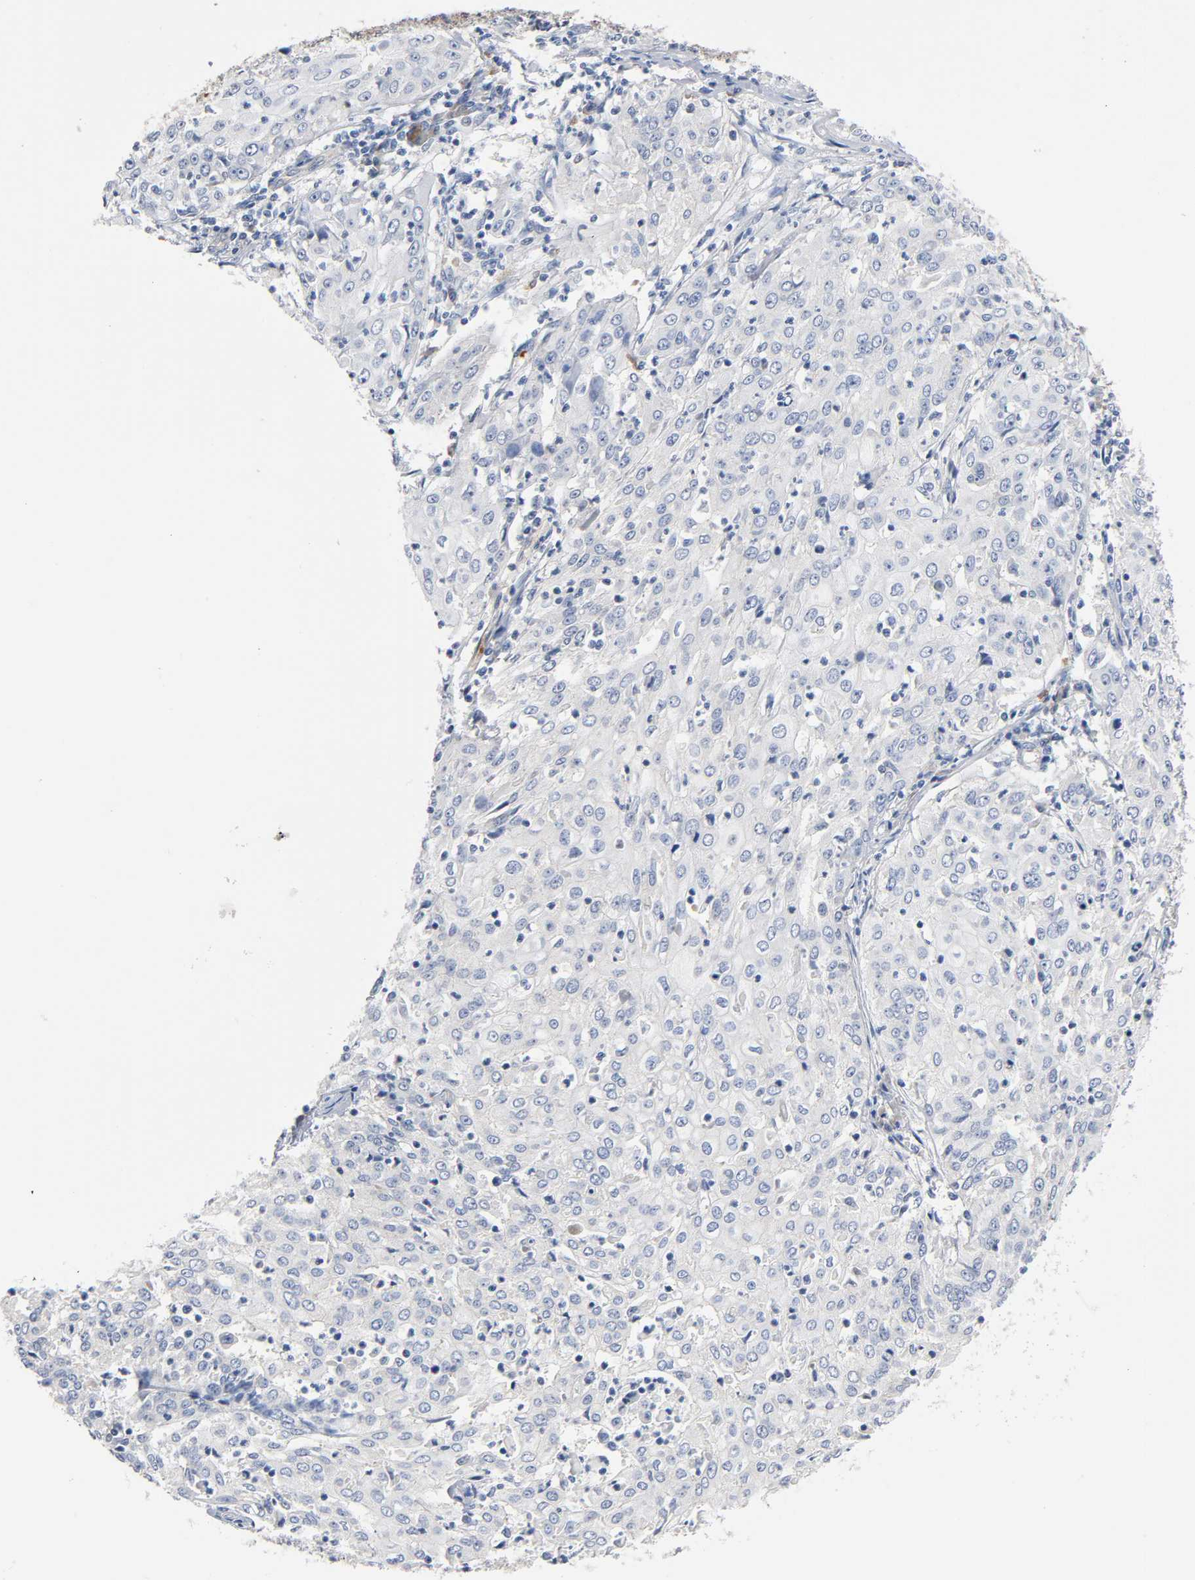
{"staining": {"intensity": "negative", "quantity": "none", "location": "none"}, "tissue": "cervical cancer", "cell_type": "Tumor cells", "image_type": "cancer", "snomed": [{"axis": "morphology", "description": "Squamous cell carcinoma, NOS"}, {"axis": "topography", "description": "Cervix"}], "caption": "This is an immunohistochemistry (IHC) micrograph of cervical cancer (squamous cell carcinoma). There is no staining in tumor cells.", "gene": "CD2AP", "patient": {"sex": "female", "age": 39}}